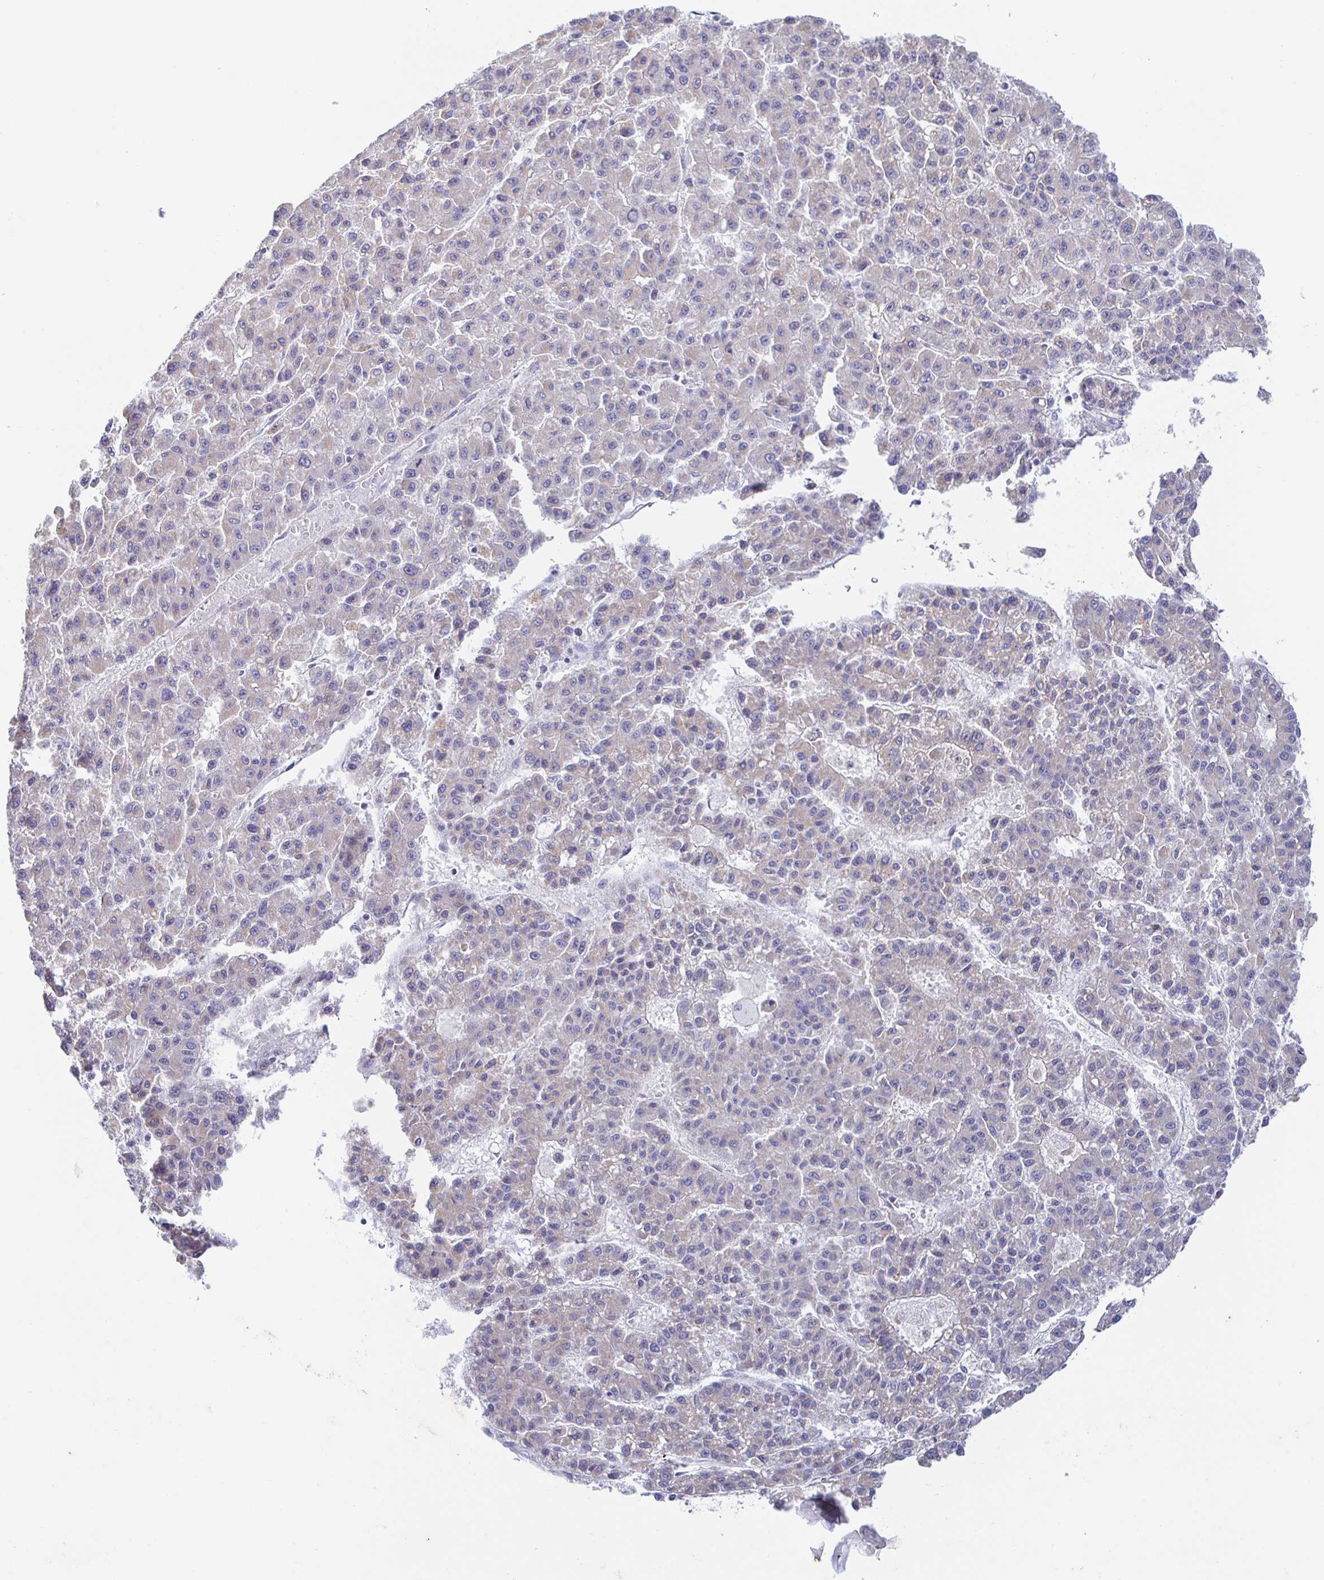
{"staining": {"intensity": "negative", "quantity": "none", "location": "none"}, "tissue": "liver cancer", "cell_type": "Tumor cells", "image_type": "cancer", "snomed": [{"axis": "morphology", "description": "Carcinoma, Hepatocellular, NOS"}, {"axis": "topography", "description": "Liver"}], "caption": "An image of liver hepatocellular carcinoma stained for a protein demonstrates no brown staining in tumor cells.", "gene": "SYNGR4", "patient": {"sex": "male", "age": 70}}